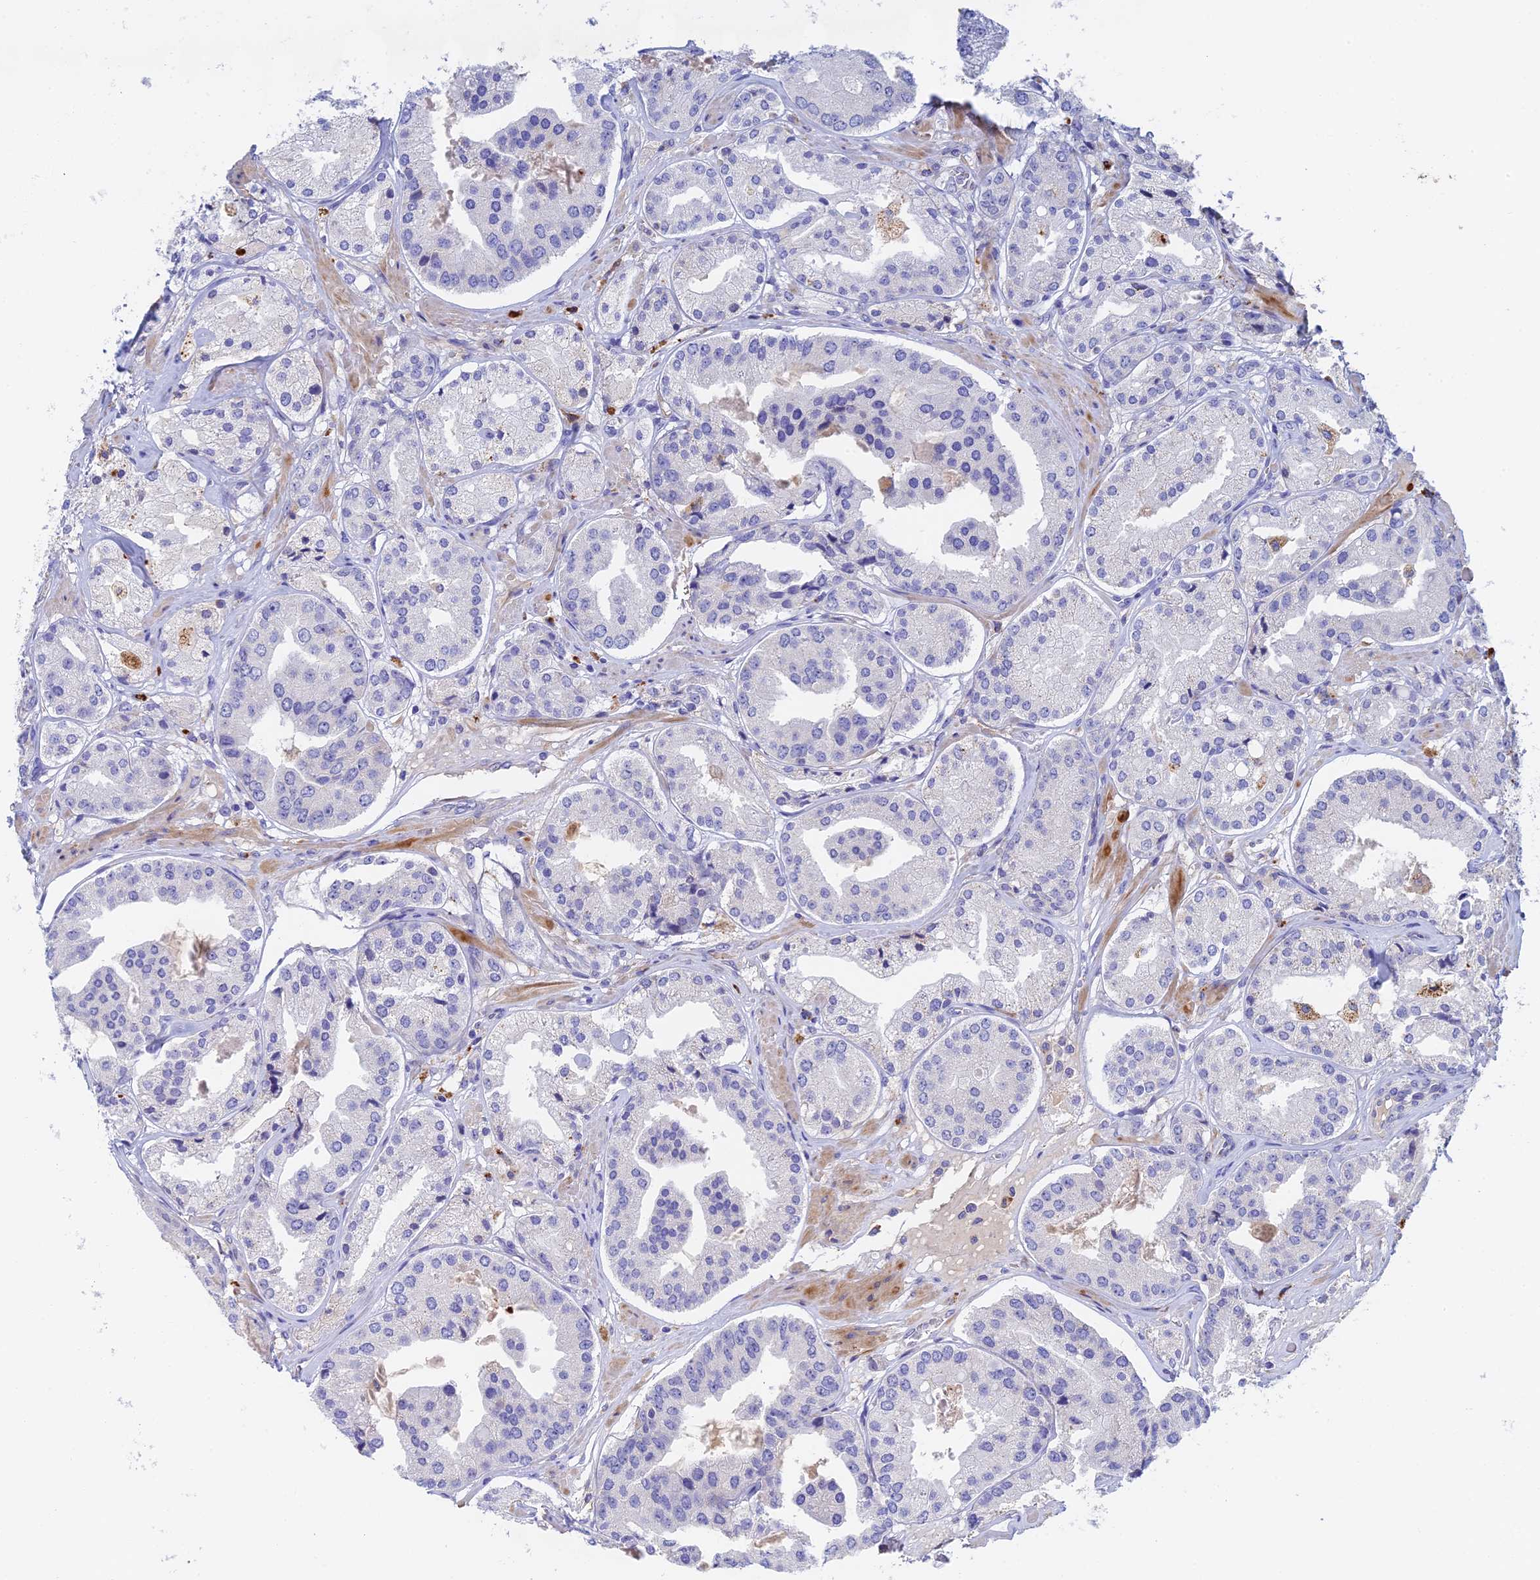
{"staining": {"intensity": "negative", "quantity": "none", "location": "none"}, "tissue": "prostate cancer", "cell_type": "Tumor cells", "image_type": "cancer", "snomed": [{"axis": "morphology", "description": "Adenocarcinoma, High grade"}, {"axis": "topography", "description": "Prostate"}], "caption": "Image shows no significant protein expression in tumor cells of prostate cancer.", "gene": "RPGRIP1L", "patient": {"sex": "male", "age": 63}}